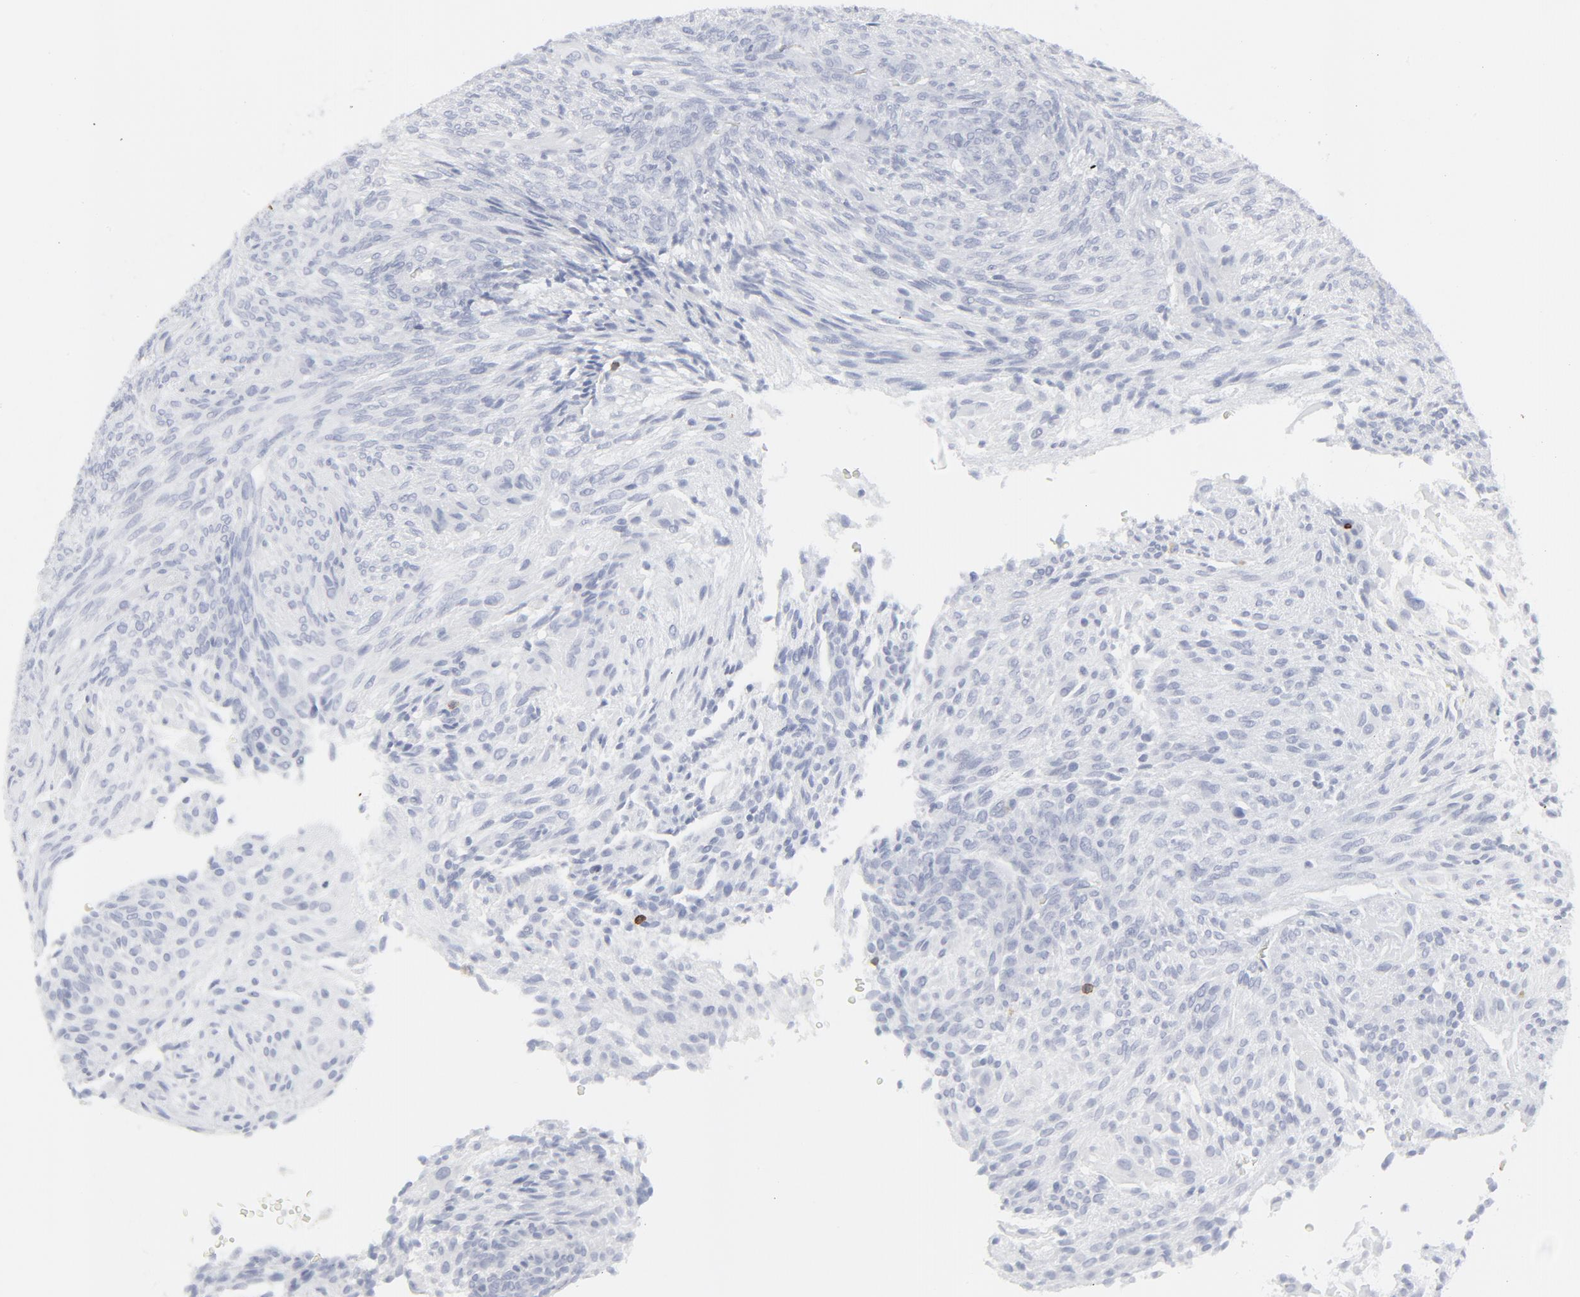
{"staining": {"intensity": "negative", "quantity": "none", "location": "none"}, "tissue": "glioma", "cell_type": "Tumor cells", "image_type": "cancer", "snomed": [{"axis": "morphology", "description": "Glioma, malignant, High grade"}, {"axis": "topography", "description": "Cerebral cortex"}], "caption": "Immunohistochemistry of high-grade glioma (malignant) exhibits no staining in tumor cells.", "gene": "CCR7", "patient": {"sex": "female", "age": 55}}